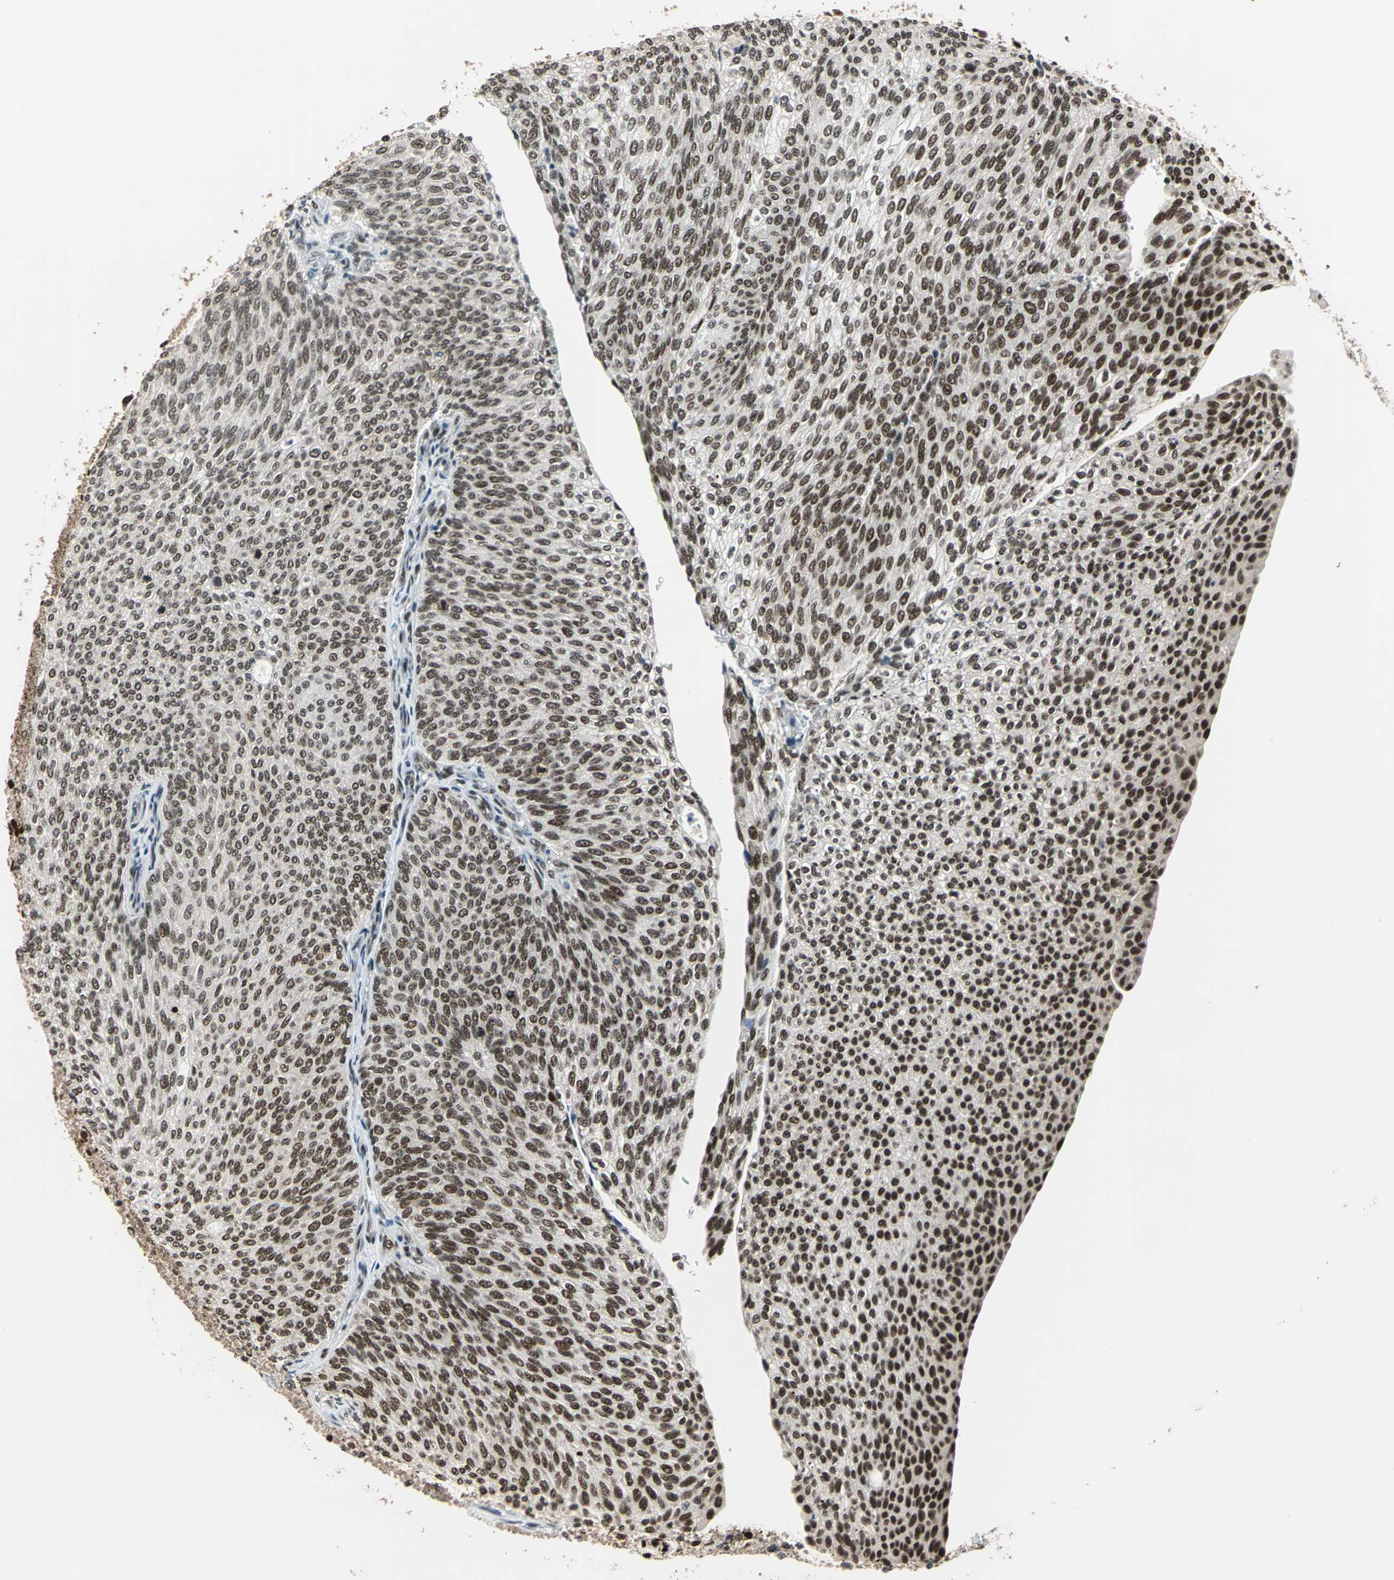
{"staining": {"intensity": "moderate", "quantity": ">75%", "location": "nuclear"}, "tissue": "urothelial cancer", "cell_type": "Tumor cells", "image_type": "cancer", "snomed": [{"axis": "morphology", "description": "Urothelial carcinoma, Low grade"}, {"axis": "topography", "description": "Urinary bladder"}], "caption": "Brown immunohistochemical staining in human urothelial cancer demonstrates moderate nuclear positivity in approximately >75% of tumor cells. Ihc stains the protein in brown and the nuclei are stained blue.", "gene": "BCLAF1", "patient": {"sex": "female", "age": 79}}